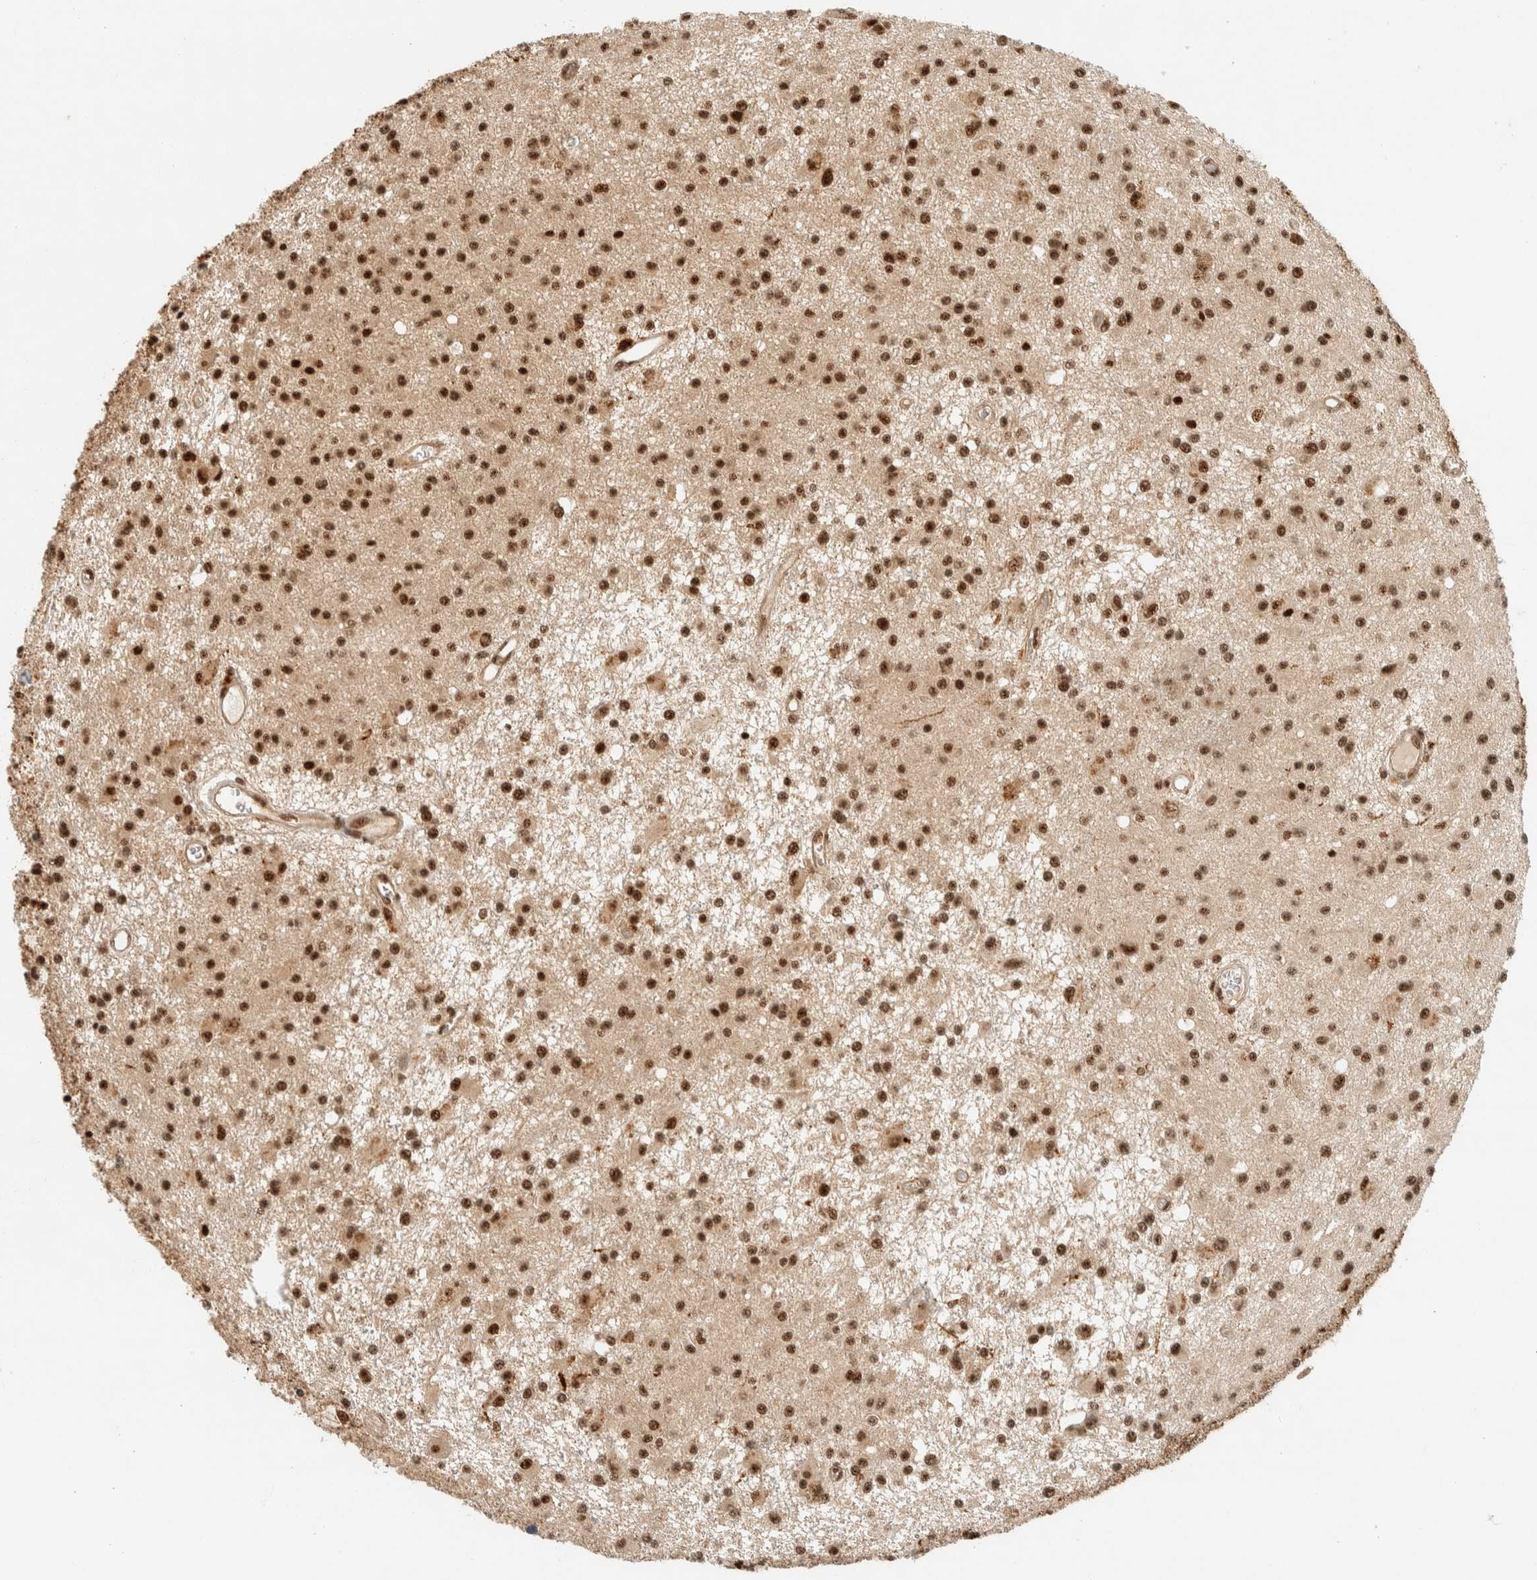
{"staining": {"intensity": "strong", "quantity": ">75%", "location": "nuclear"}, "tissue": "glioma", "cell_type": "Tumor cells", "image_type": "cancer", "snomed": [{"axis": "morphology", "description": "Glioma, malignant, Low grade"}, {"axis": "topography", "description": "Brain"}], "caption": "Immunohistochemistry (IHC) (DAB) staining of human glioma shows strong nuclear protein expression in about >75% of tumor cells.", "gene": "SIK1", "patient": {"sex": "male", "age": 58}}